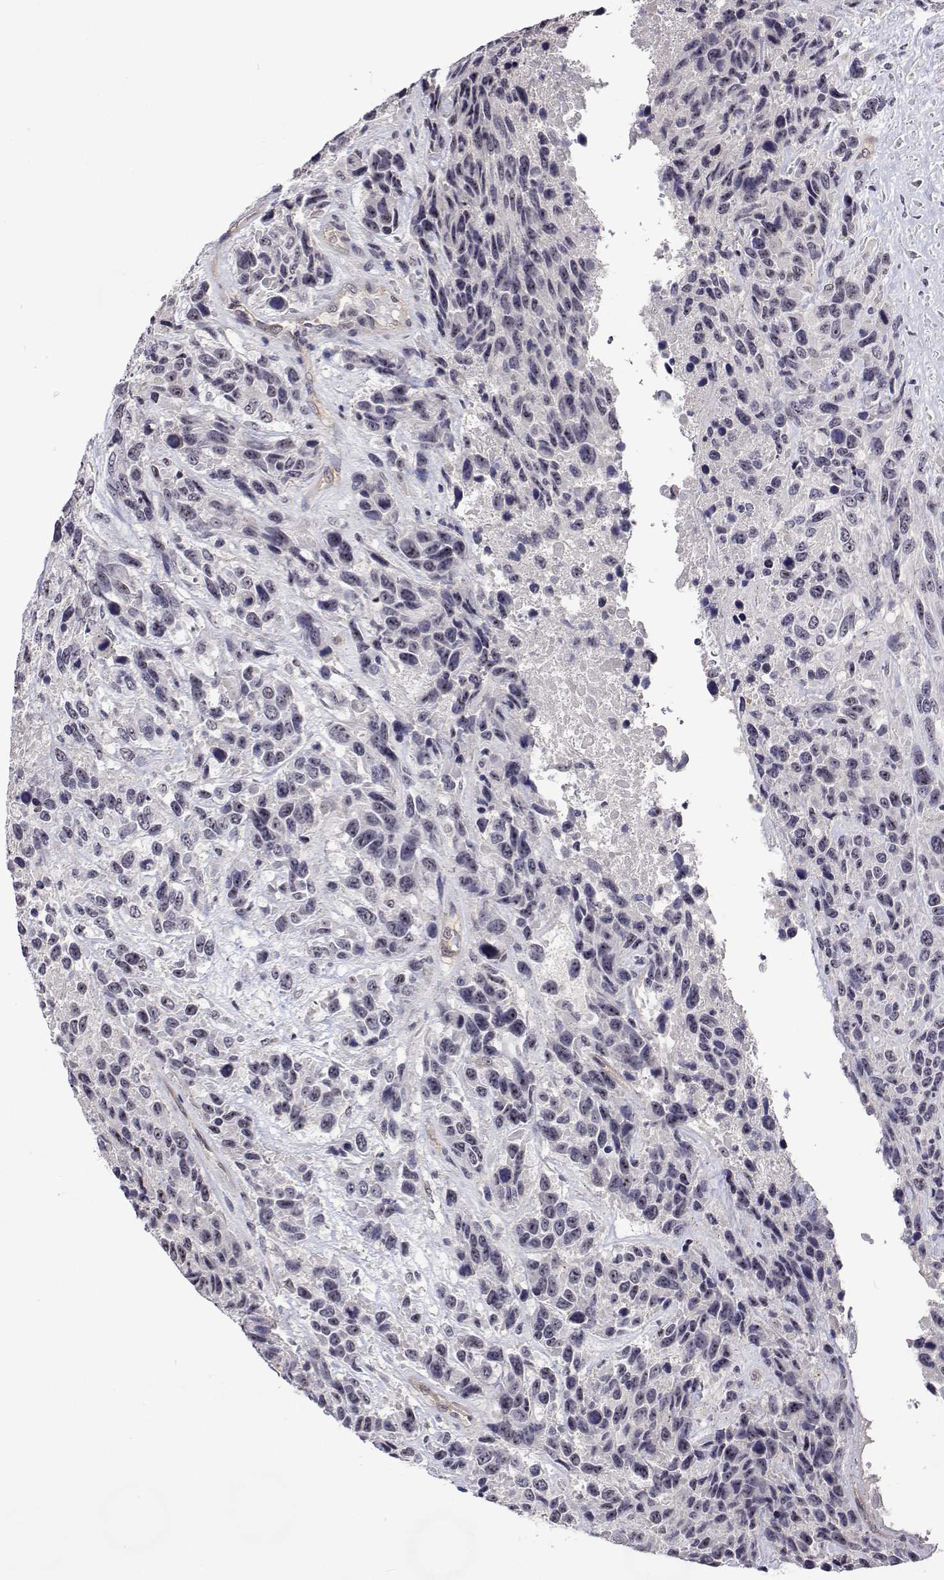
{"staining": {"intensity": "weak", "quantity": "<25%", "location": "nuclear"}, "tissue": "urothelial cancer", "cell_type": "Tumor cells", "image_type": "cancer", "snomed": [{"axis": "morphology", "description": "Urothelial carcinoma, High grade"}, {"axis": "topography", "description": "Urinary bladder"}], "caption": "This micrograph is of urothelial cancer stained with immunohistochemistry to label a protein in brown with the nuclei are counter-stained blue. There is no expression in tumor cells.", "gene": "NHP2", "patient": {"sex": "female", "age": 70}}